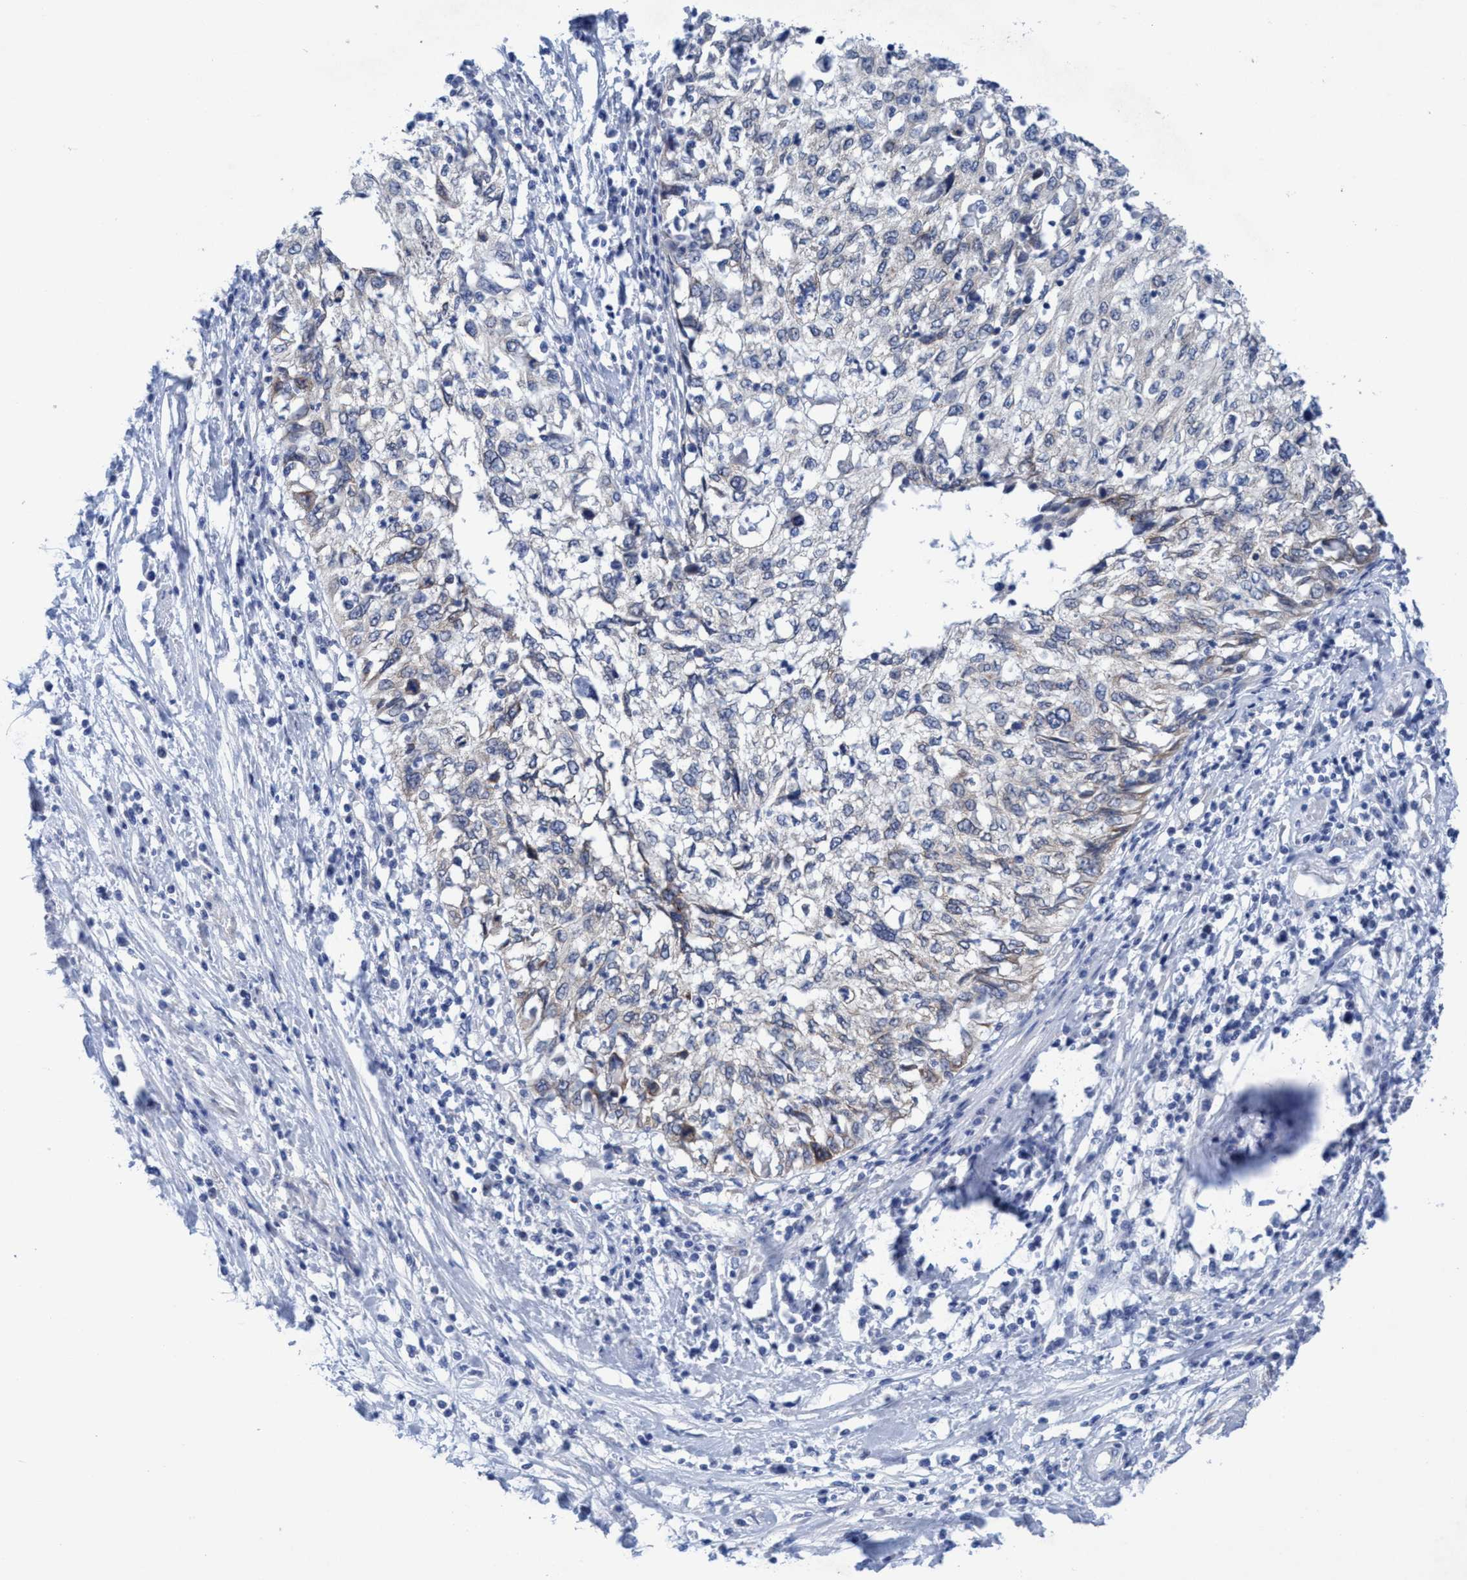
{"staining": {"intensity": "weak", "quantity": "<25%", "location": "cytoplasmic/membranous"}, "tissue": "cervical cancer", "cell_type": "Tumor cells", "image_type": "cancer", "snomed": [{"axis": "morphology", "description": "Squamous cell carcinoma, NOS"}, {"axis": "topography", "description": "Cervix"}], "caption": "Tumor cells are negative for brown protein staining in cervical cancer.", "gene": "RSAD1", "patient": {"sex": "female", "age": 57}}